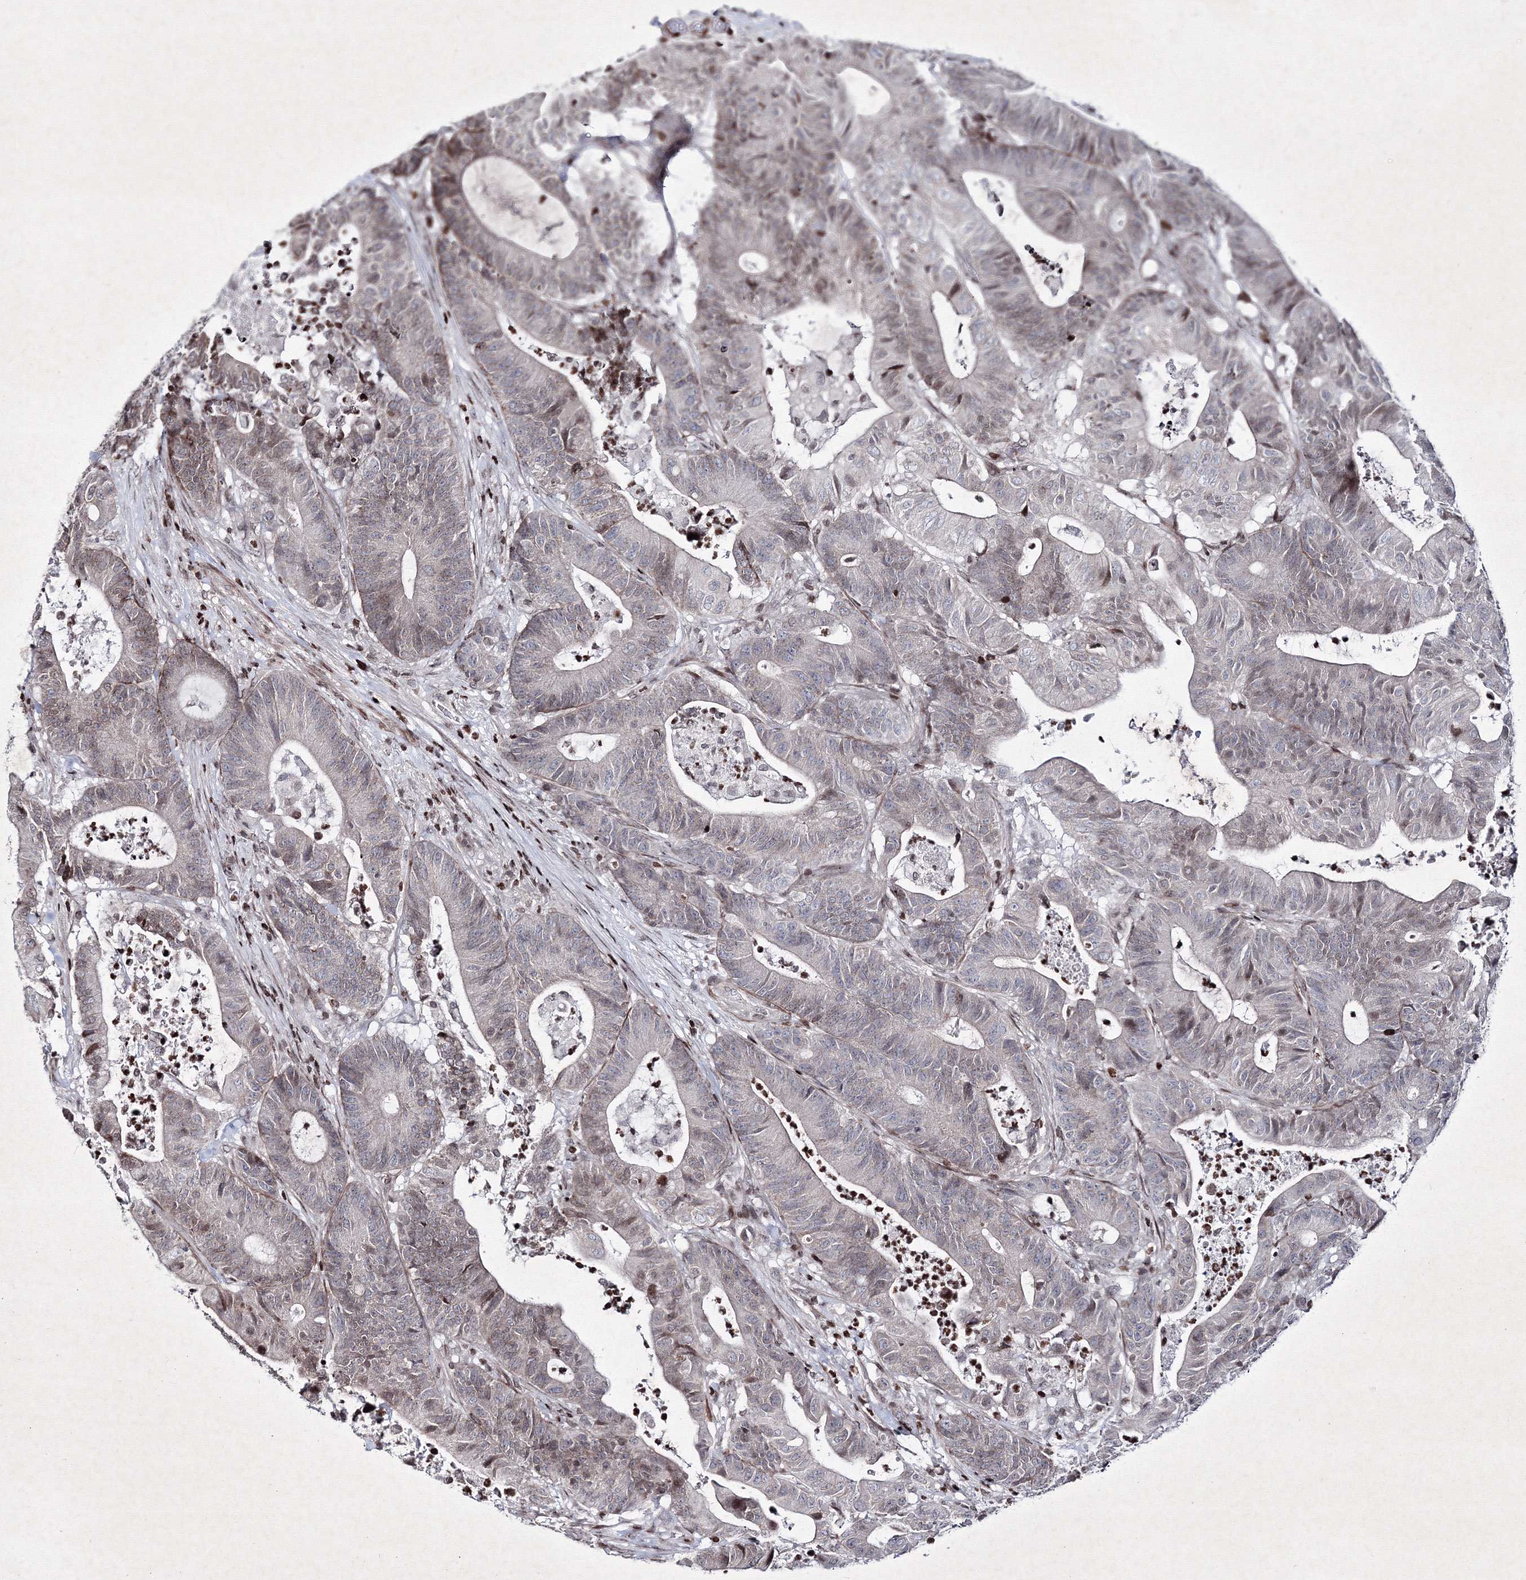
{"staining": {"intensity": "negative", "quantity": "none", "location": "none"}, "tissue": "colorectal cancer", "cell_type": "Tumor cells", "image_type": "cancer", "snomed": [{"axis": "morphology", "description": "Adenocarcinoma, NOS"}, {"axis": "topography", "description": "Colon"}], "caption": "Colorectal adenocarcinoma was stained to show a protein in brown. There is no significant positivity in tumor cells.", "gene": "SMIM29", "patient": {"sex": "female", "age": 84}}